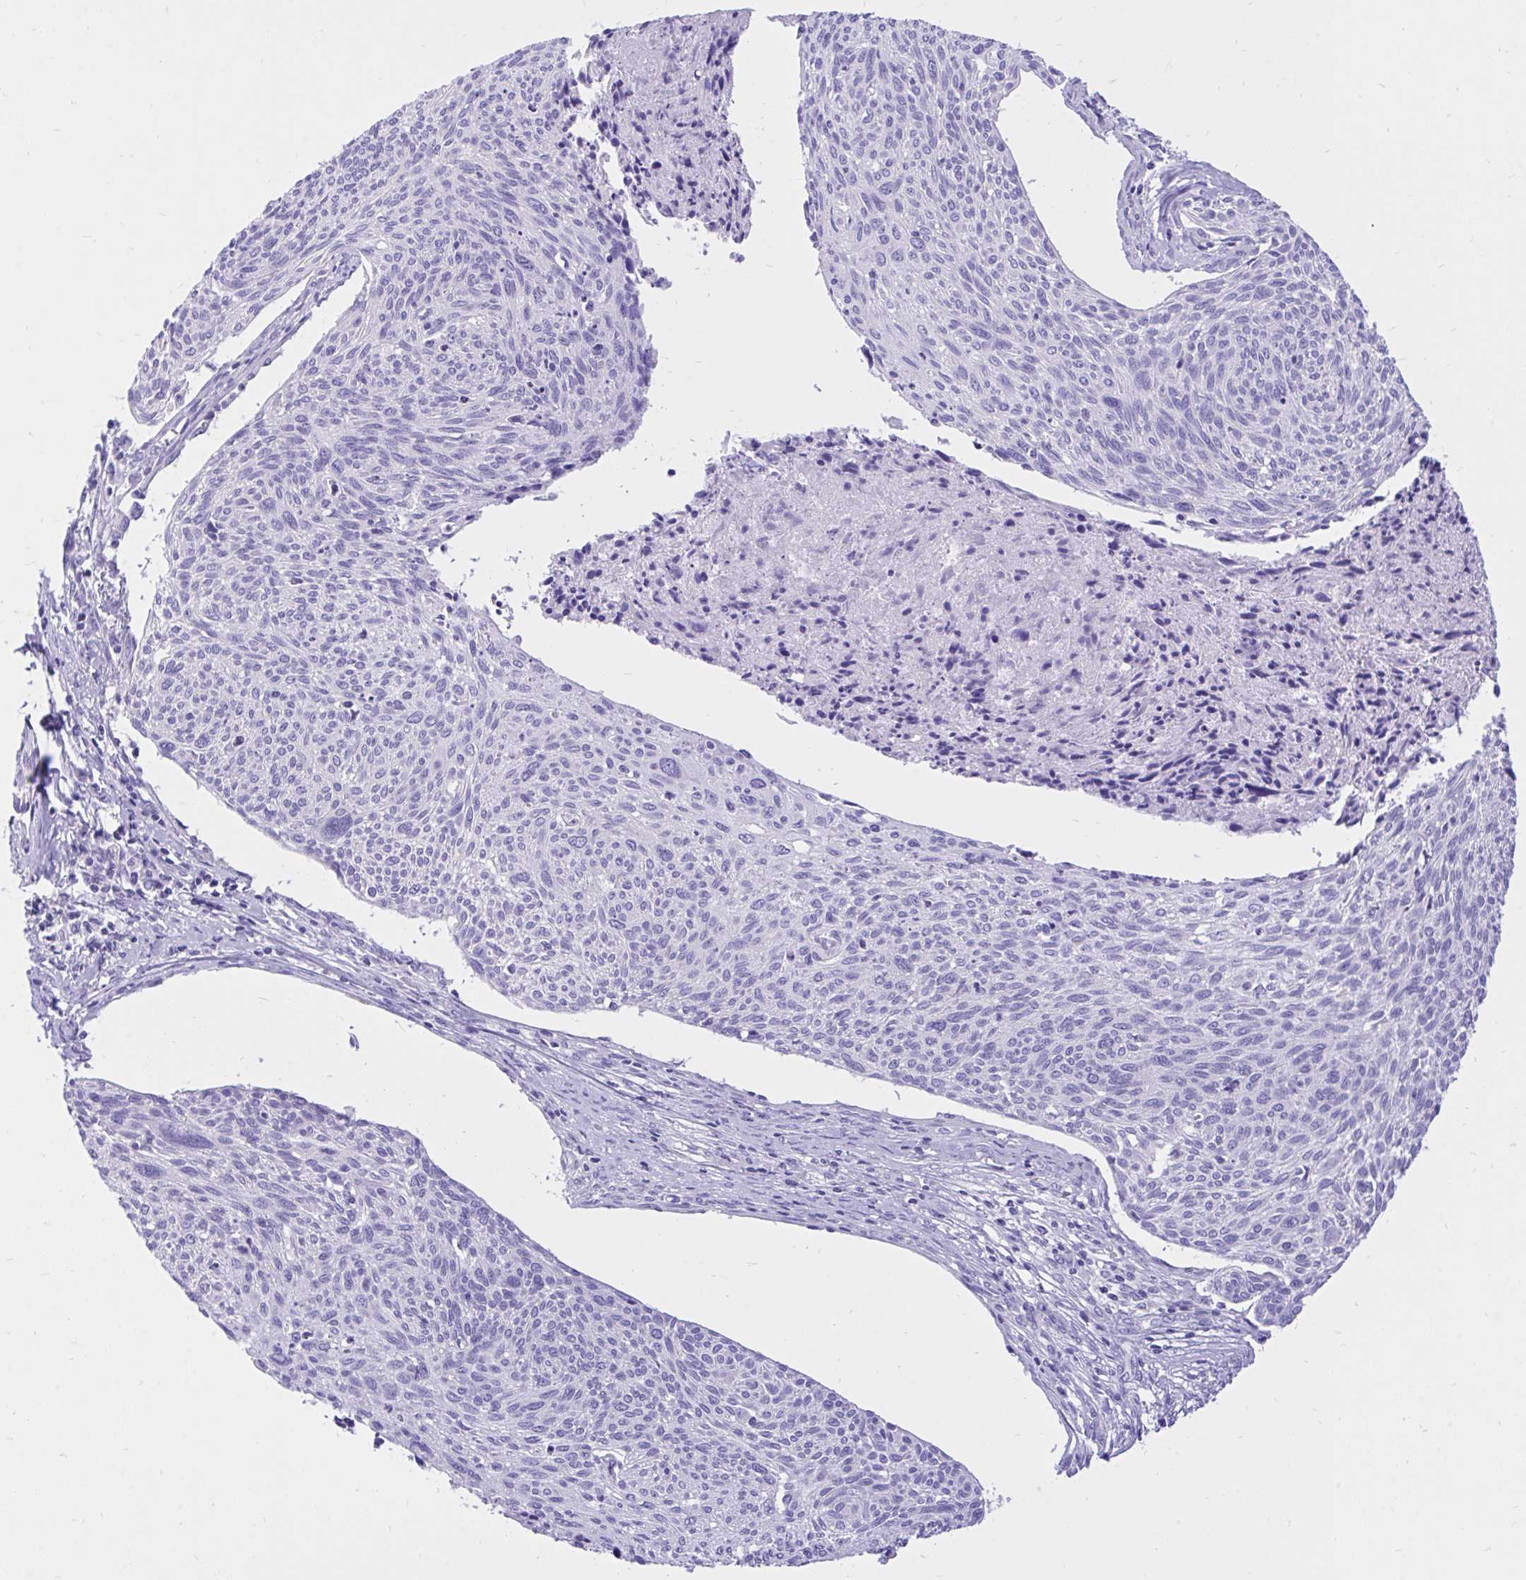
{"staining": {"intensity": "negative", "quantity": "none", "location": "none"}, "tissue": "cervical cancer", "cell_type": "Tumor cells", "image_type": "cancer", "snomed": [{"axis": "morphology", "description": "Squamous cell carcinoma, NOS"}, {"axis": "topography", "description": "Cervix"}], "caption": "A high-resolution histopathology image shows immunohistochemistry staining of cervical cancer, which shows no significant positivity in tumor cells.", "gene": "MON1A", "patient": {"sex": "female", "age": 49}}